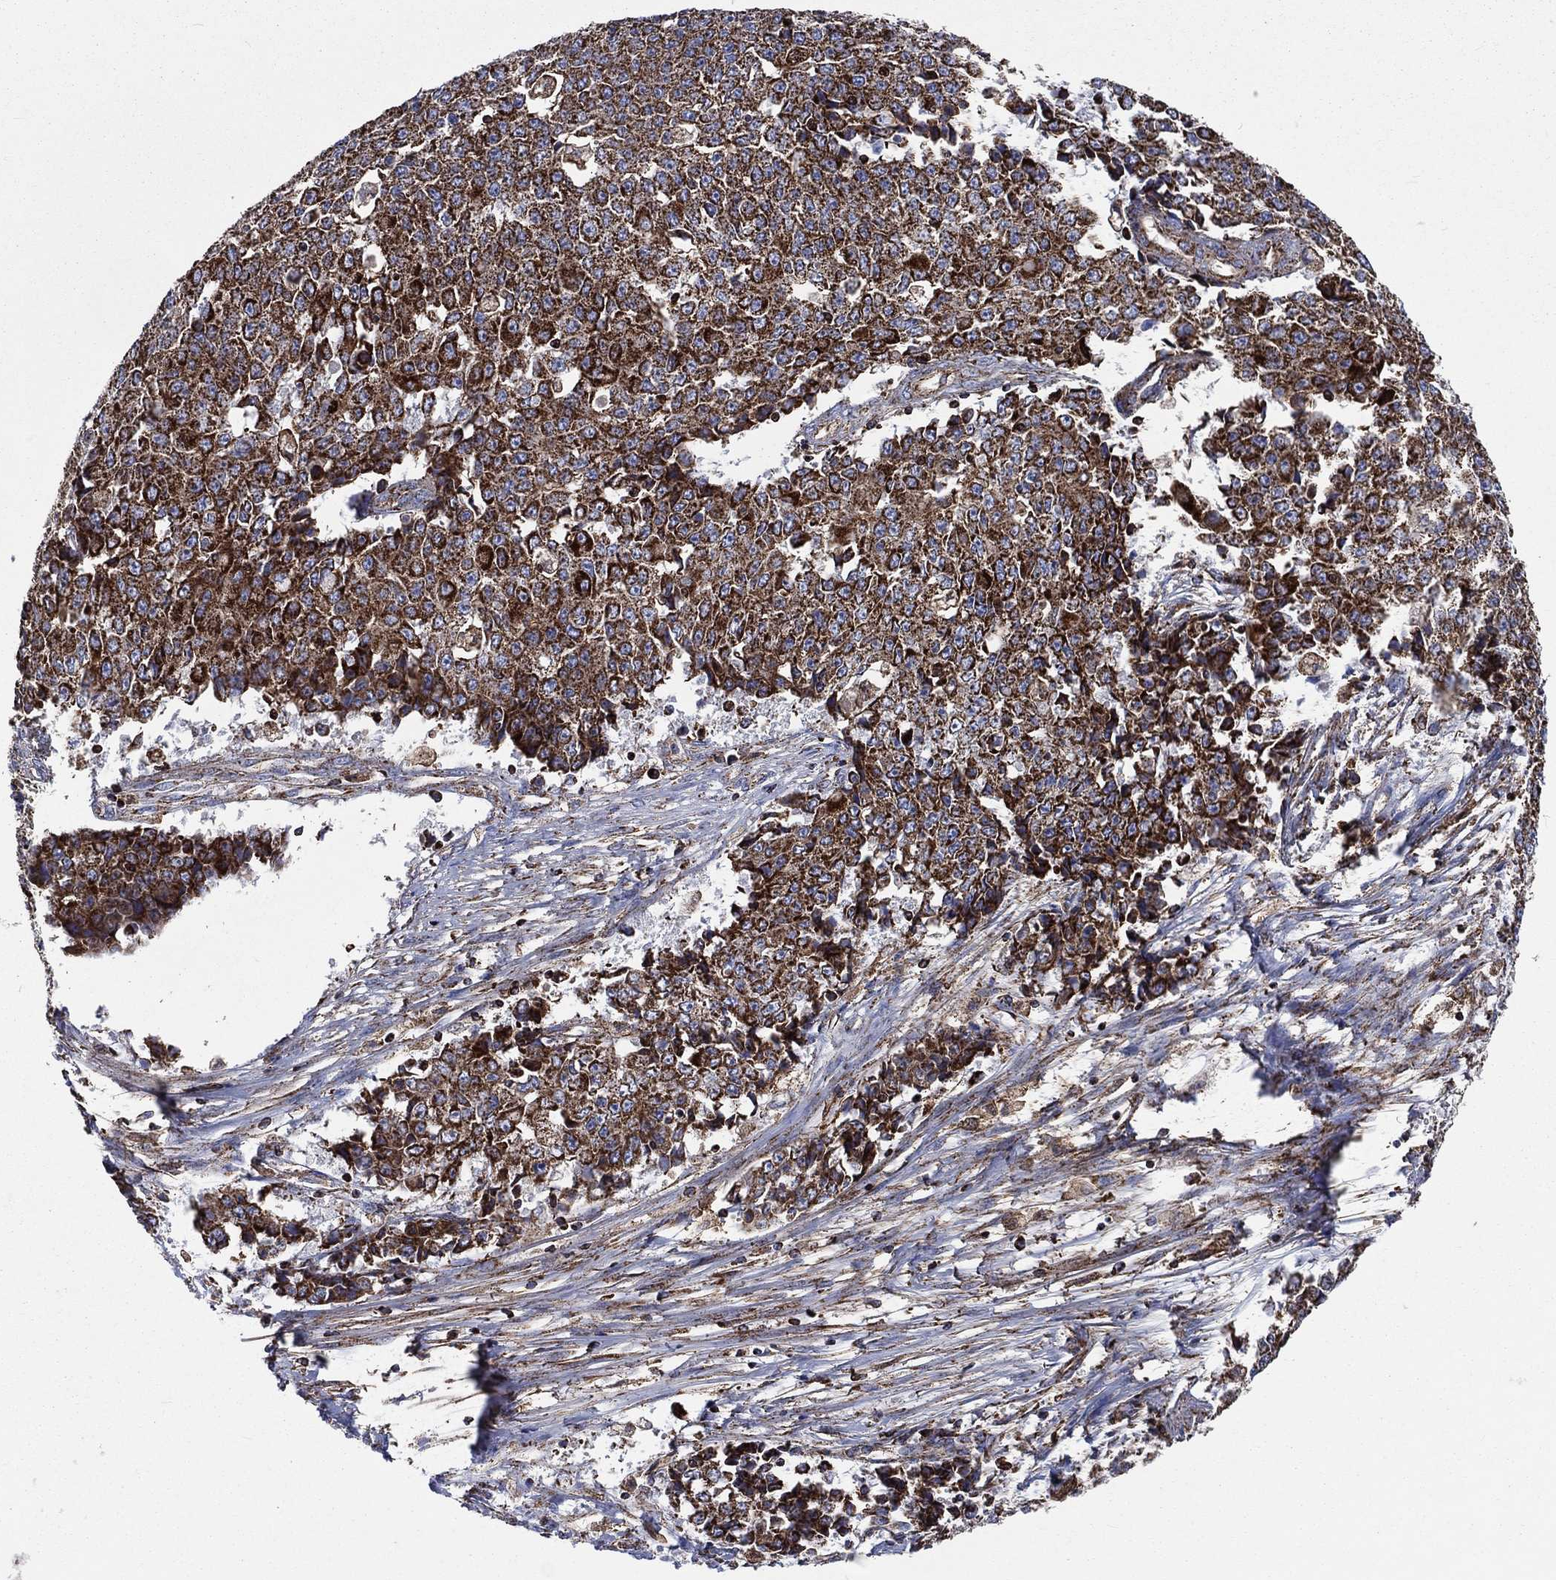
{"staining": {"intensity": "strong", "quantity": ">75%", "location": "cytoplasmic/membranous"}, "tissue": "ovarian cancer", "cell_type": "Tumor cells", "image_type": "cancer", "snomed": [{"axis": "morphology", "description": "Carcinoma, endometroid"}, {"axis": "topography", "description": "Ovary"}], "caption": "Protein positivity by immunohistochemistry (IHC) demonstrates strong cytoplasmic/membranous positivity in about >75% of tumor cells in endometroid carcinoma (ovarian). (Stains: DAB in brown, nuclei in blue, Microscopy: brightfield microscopy at high magnification).", "gene": "ANKRD37", "patient": {"sex": "female", "age": 42}}